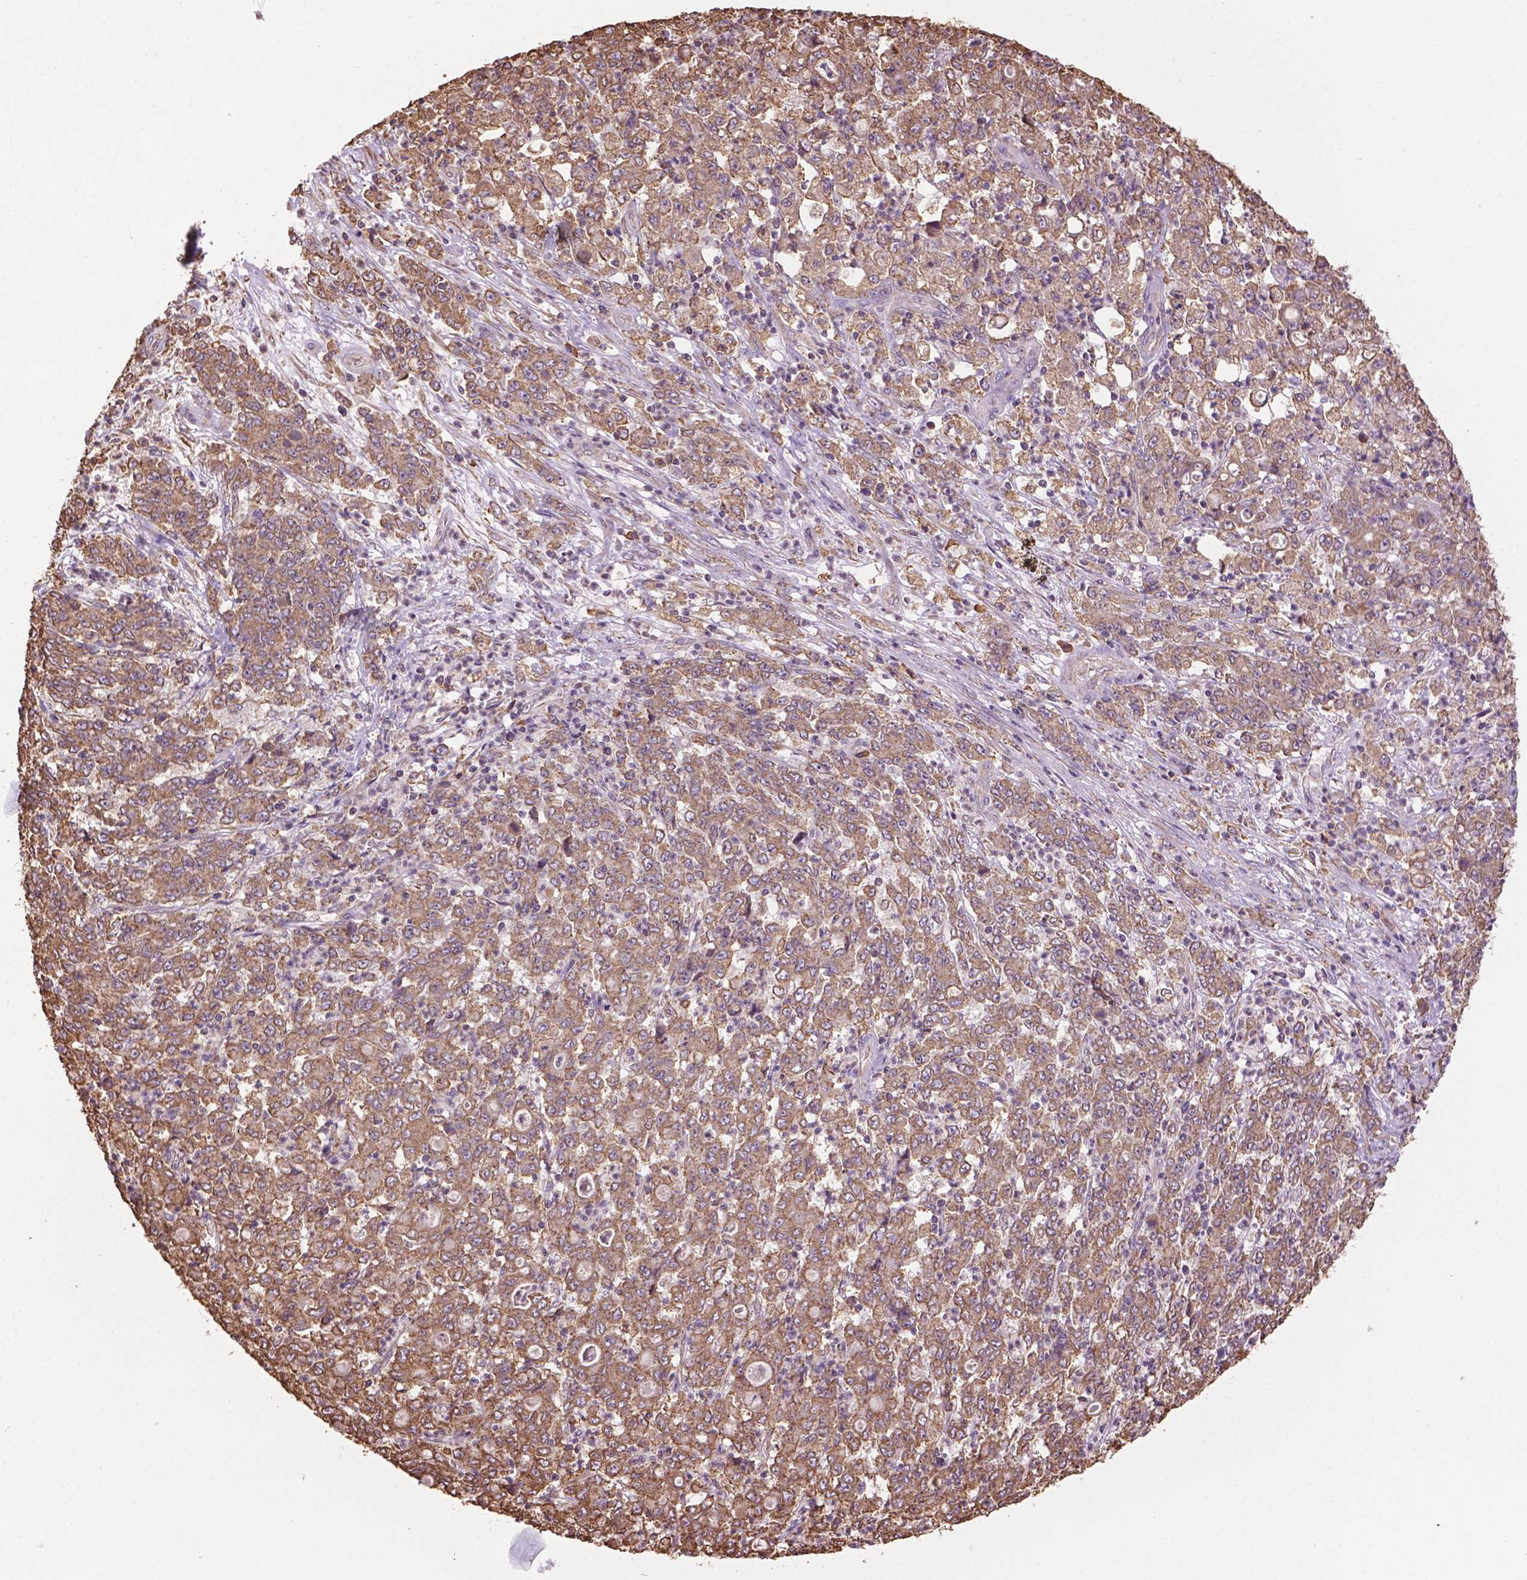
{"staining": {"intensity": "moderate", "quantity": ">75%", "location": "cytoplasmic/membranous"}, "tissue": "stomach cancer", "cell_type": "Tumor cells", "image_type": "cancer", "snomed": [{"axis": "morphology", "description": "Adenocarcinoma, NOS"}, {"axis": "topography", "description": "Stomach, lower"}], "caption": "Tumor cells demonstrate medium levels of moderate cytoplasmic/membranous positivity in approximately >75% of cells in stomach cancer (adenocarcinoma).", "gene": "PPP2R5E", "patient": {"sex": "female", "age": 71}}